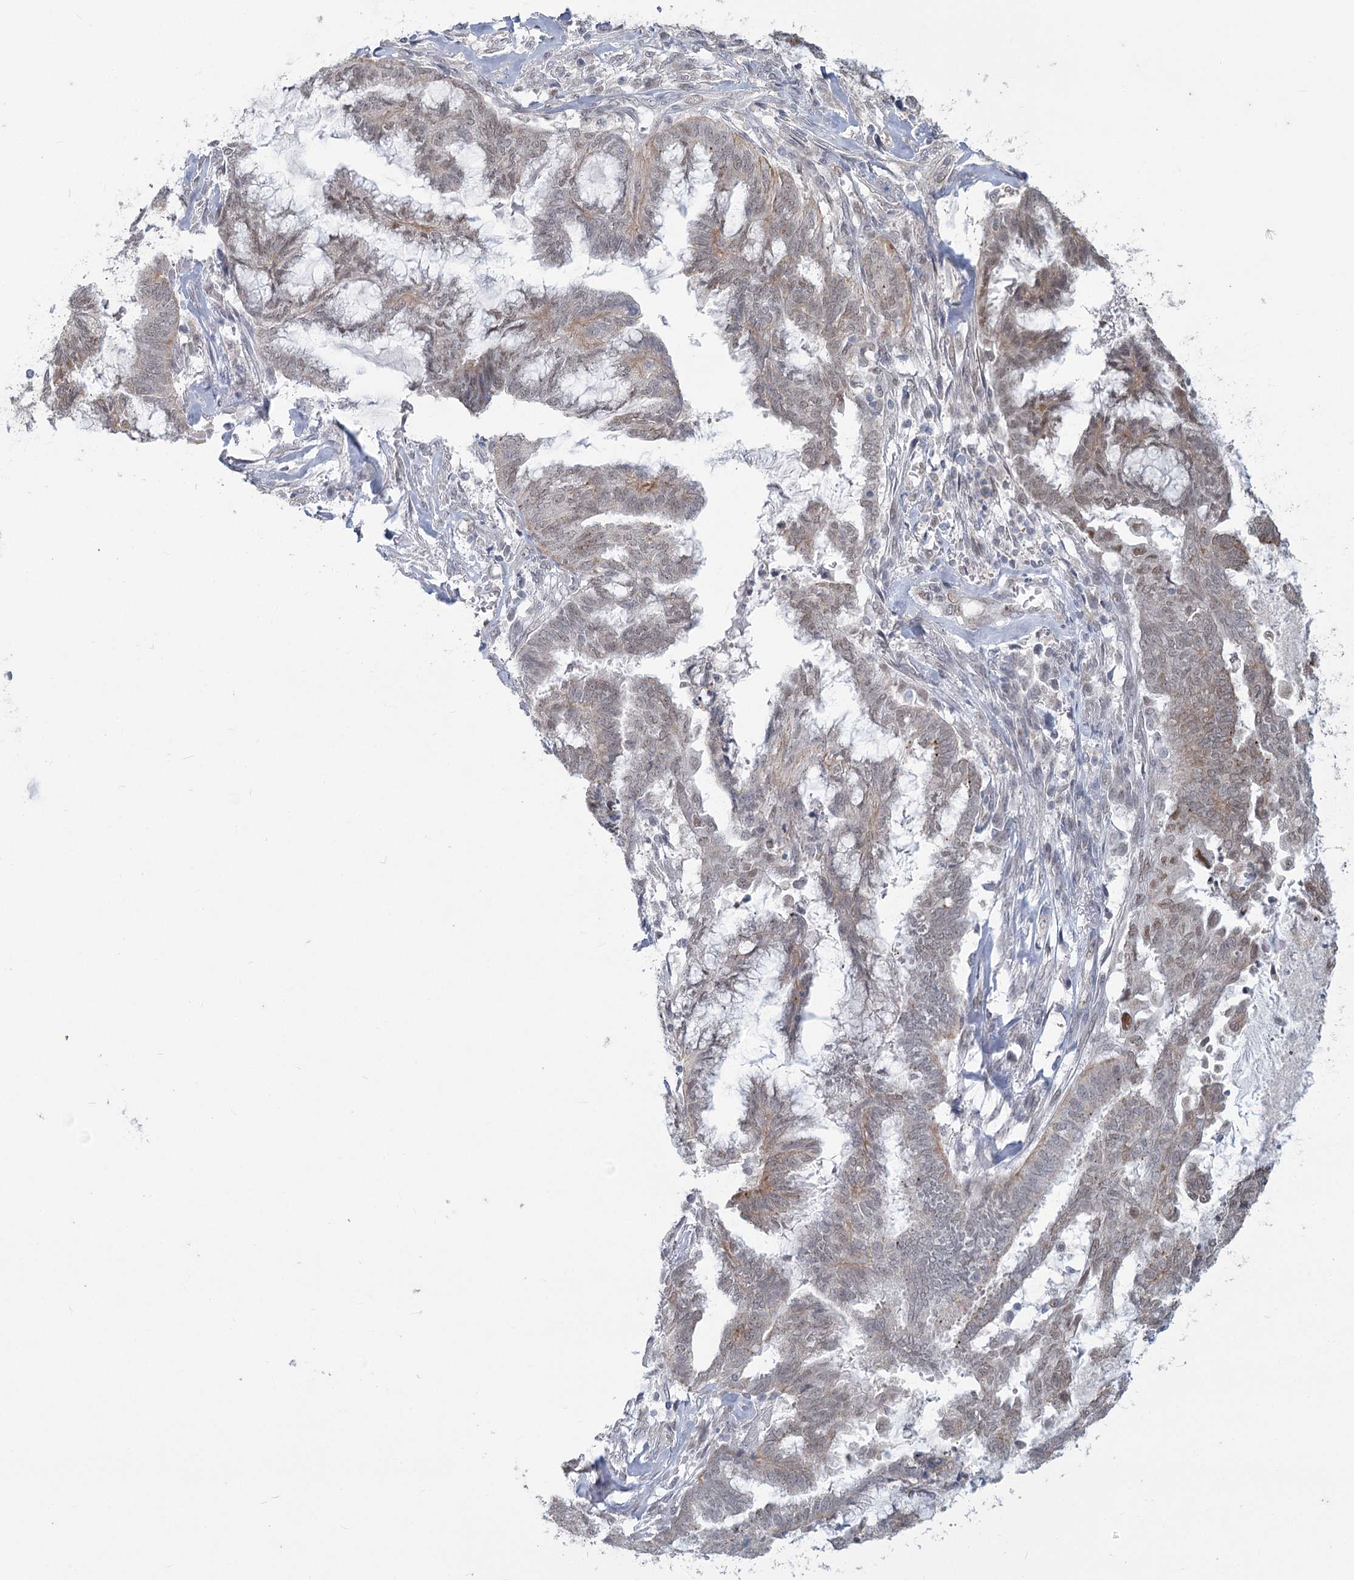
{"staining": {"intensity": "moderate", "quantity": "<25%", "location": "nuclear"}, "tissue": "endometrial cancer", "cell_type": "Tumor cells", "image_type": "cancer", "snomed": [{"axis": "morphology", "description": "Adenocarcinoma, NOS"}, {"axis": "topography", "description": "Endometrium"}], "caption": "A photomicrograph showing moderate nuclear expression in about <25% of tumor cells in endometrial adenocarcinoma, as visualized by brown immunohistochemical staining.", "gene": "MTG1", "patient": {"sex": "female", "age": 86}}